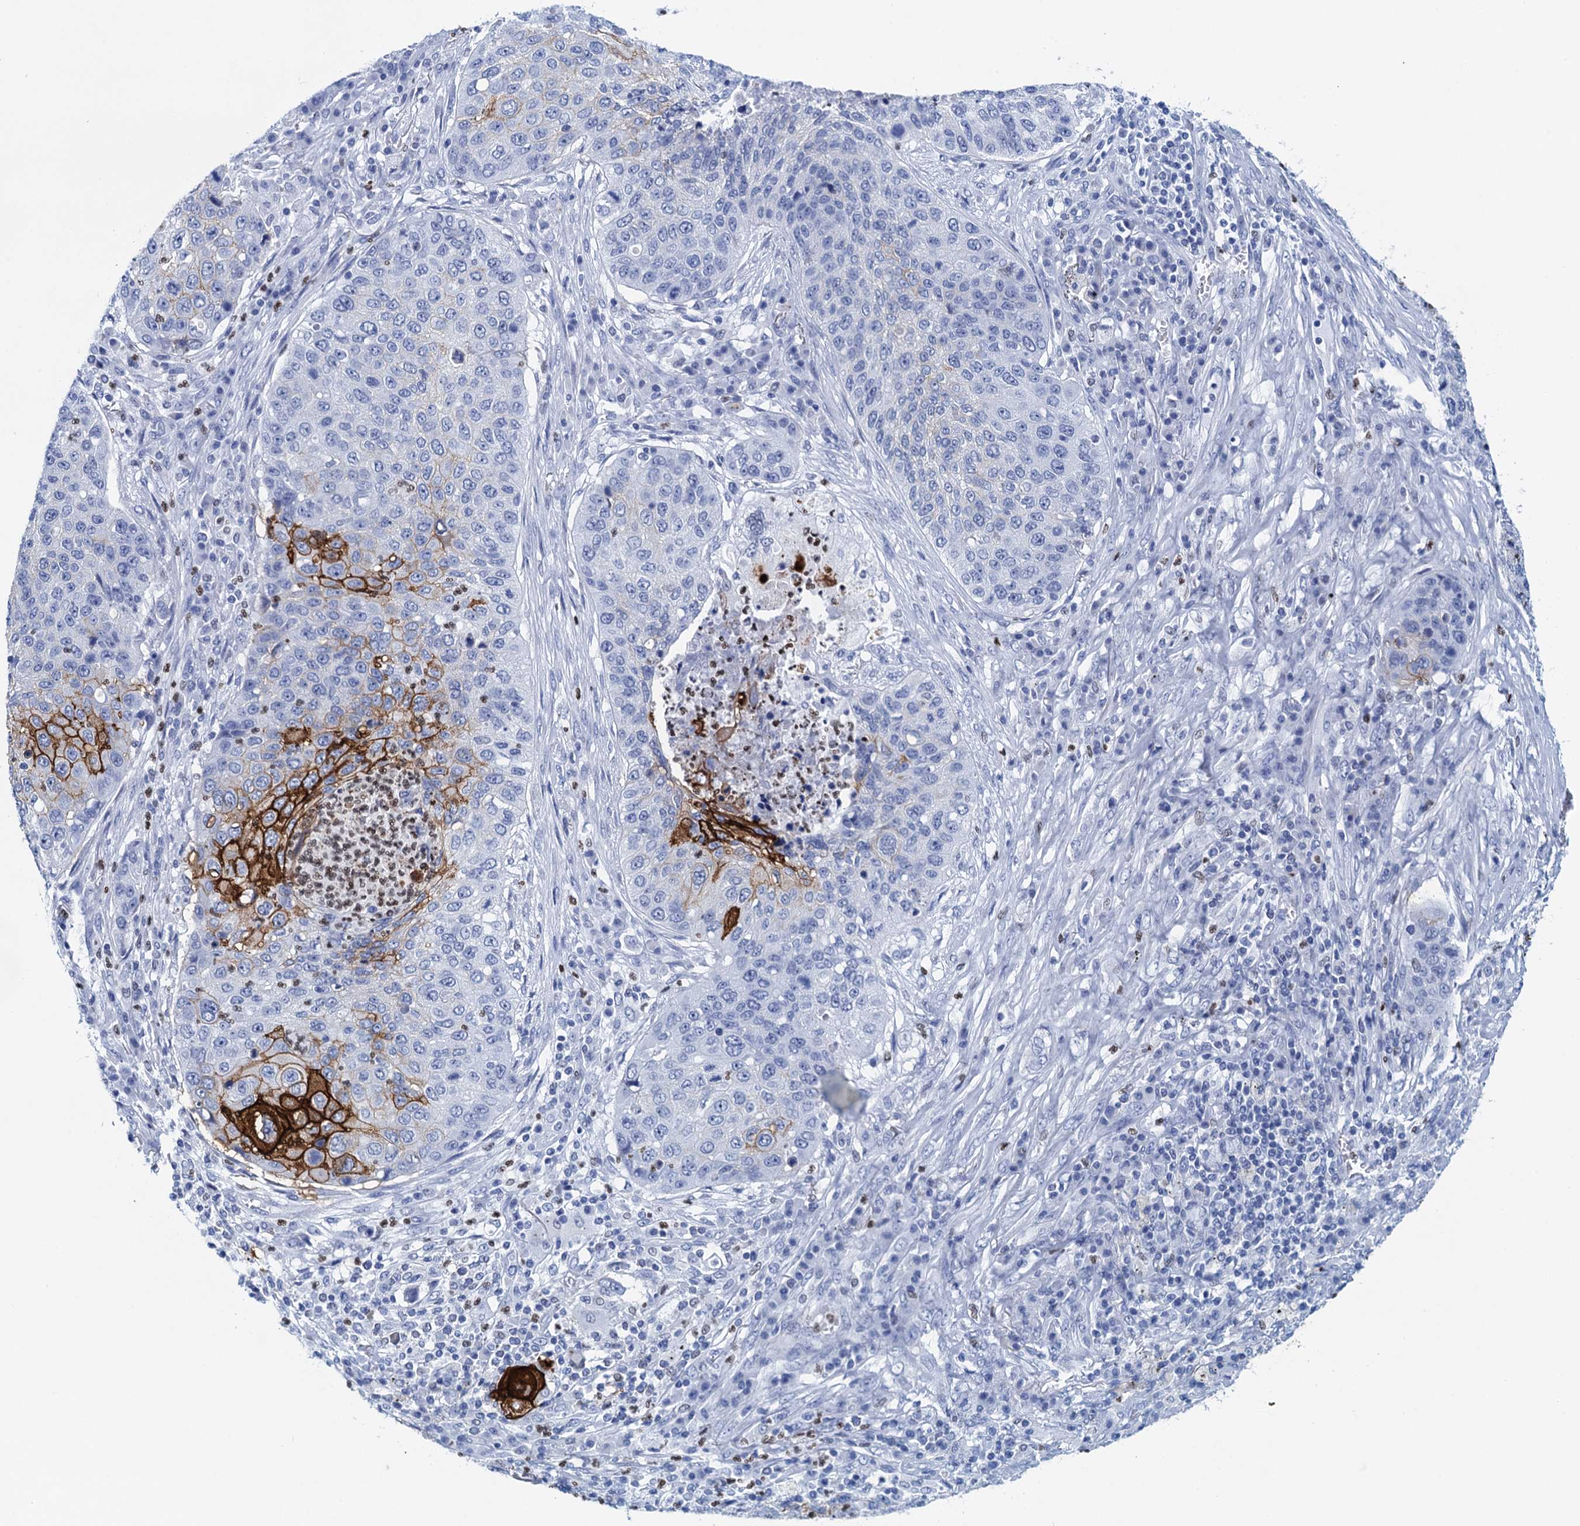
{"staining": {"intensity": "strong", "quantity": "<25%", "location": "cytoplasmic/membranous"}, "tissue": "lung cancer", "cell_type": "Tumor cells", "image_type": "cancer", "snomed": [{"axis": "morphology", "description": "Squamous cell carcinoma, NOS"}, {"axis": "topography", "description": "Lung"}], "caption": "Protein analysis of squamous cell carcinoma (lung) tissue reveals strong cytoplasmic/membranous staining in about <25% of tumor cells.", "gene": "RHCG", "patient": {"sex": "female", "age": 63}}